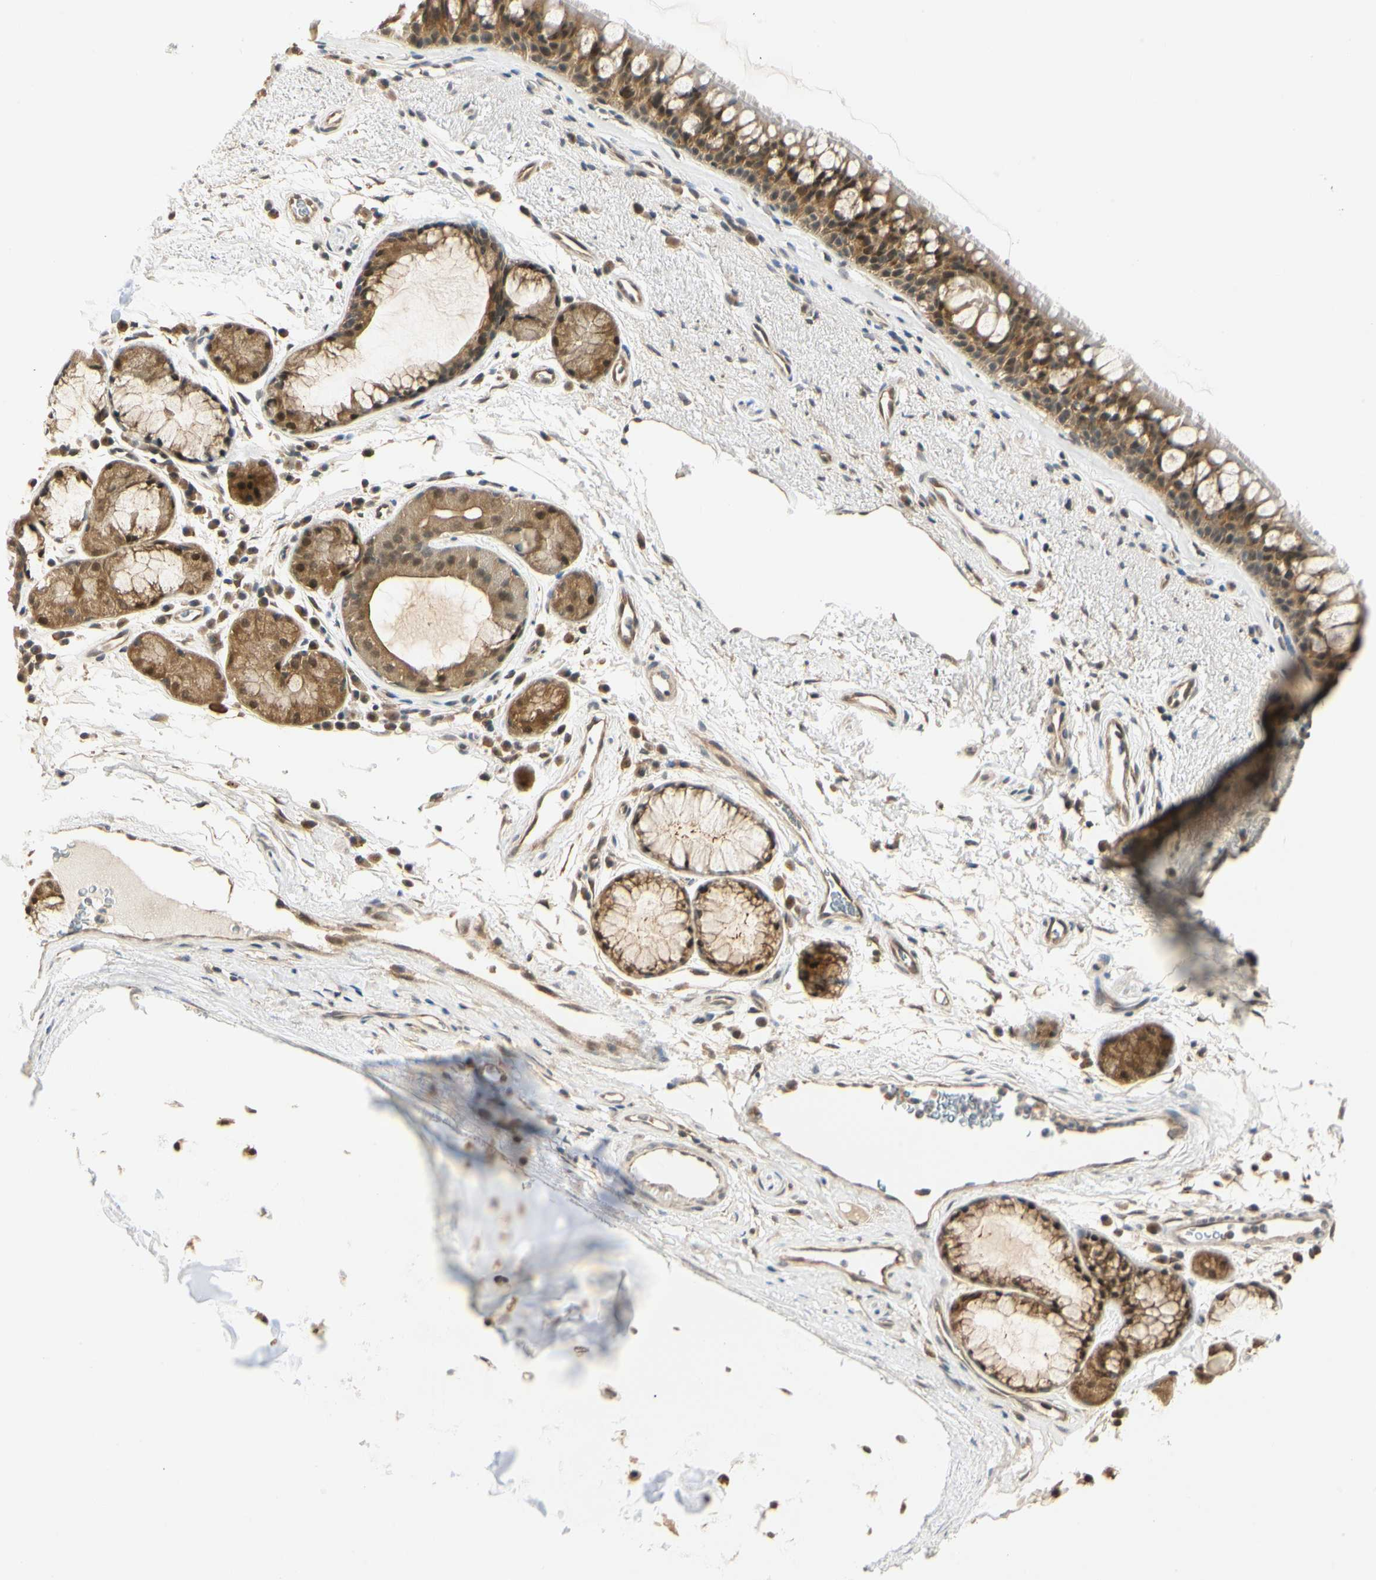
{"staining": {"intensity": "moderate", "quantity": ">75%", "location": "cytoplasmic/membranous,nuclear"}, "tissue": "bronchus", "cell_type": "Respiratory epithelial cells", "image_type": "normal", "snomed": [{"axis": "morphology", "description": "Normal tissue, NOS"}, {"axis": "topography", "description": "Bronchus"}], "caption": "A high-resolution photomicrograph shows immunohistochemistry staining of unremarkable bronchus, which reveals moderate cytoplasmic/membranous,nuclear staining in approximately >75% of respiratory epithelial cells. Using DAB (brown) and hematoxylin (blue) stains, captured at high magnification using brightfield microscopy.", "gene": "UBE2Z", "patient": {"sex": "female", "age": 54}}